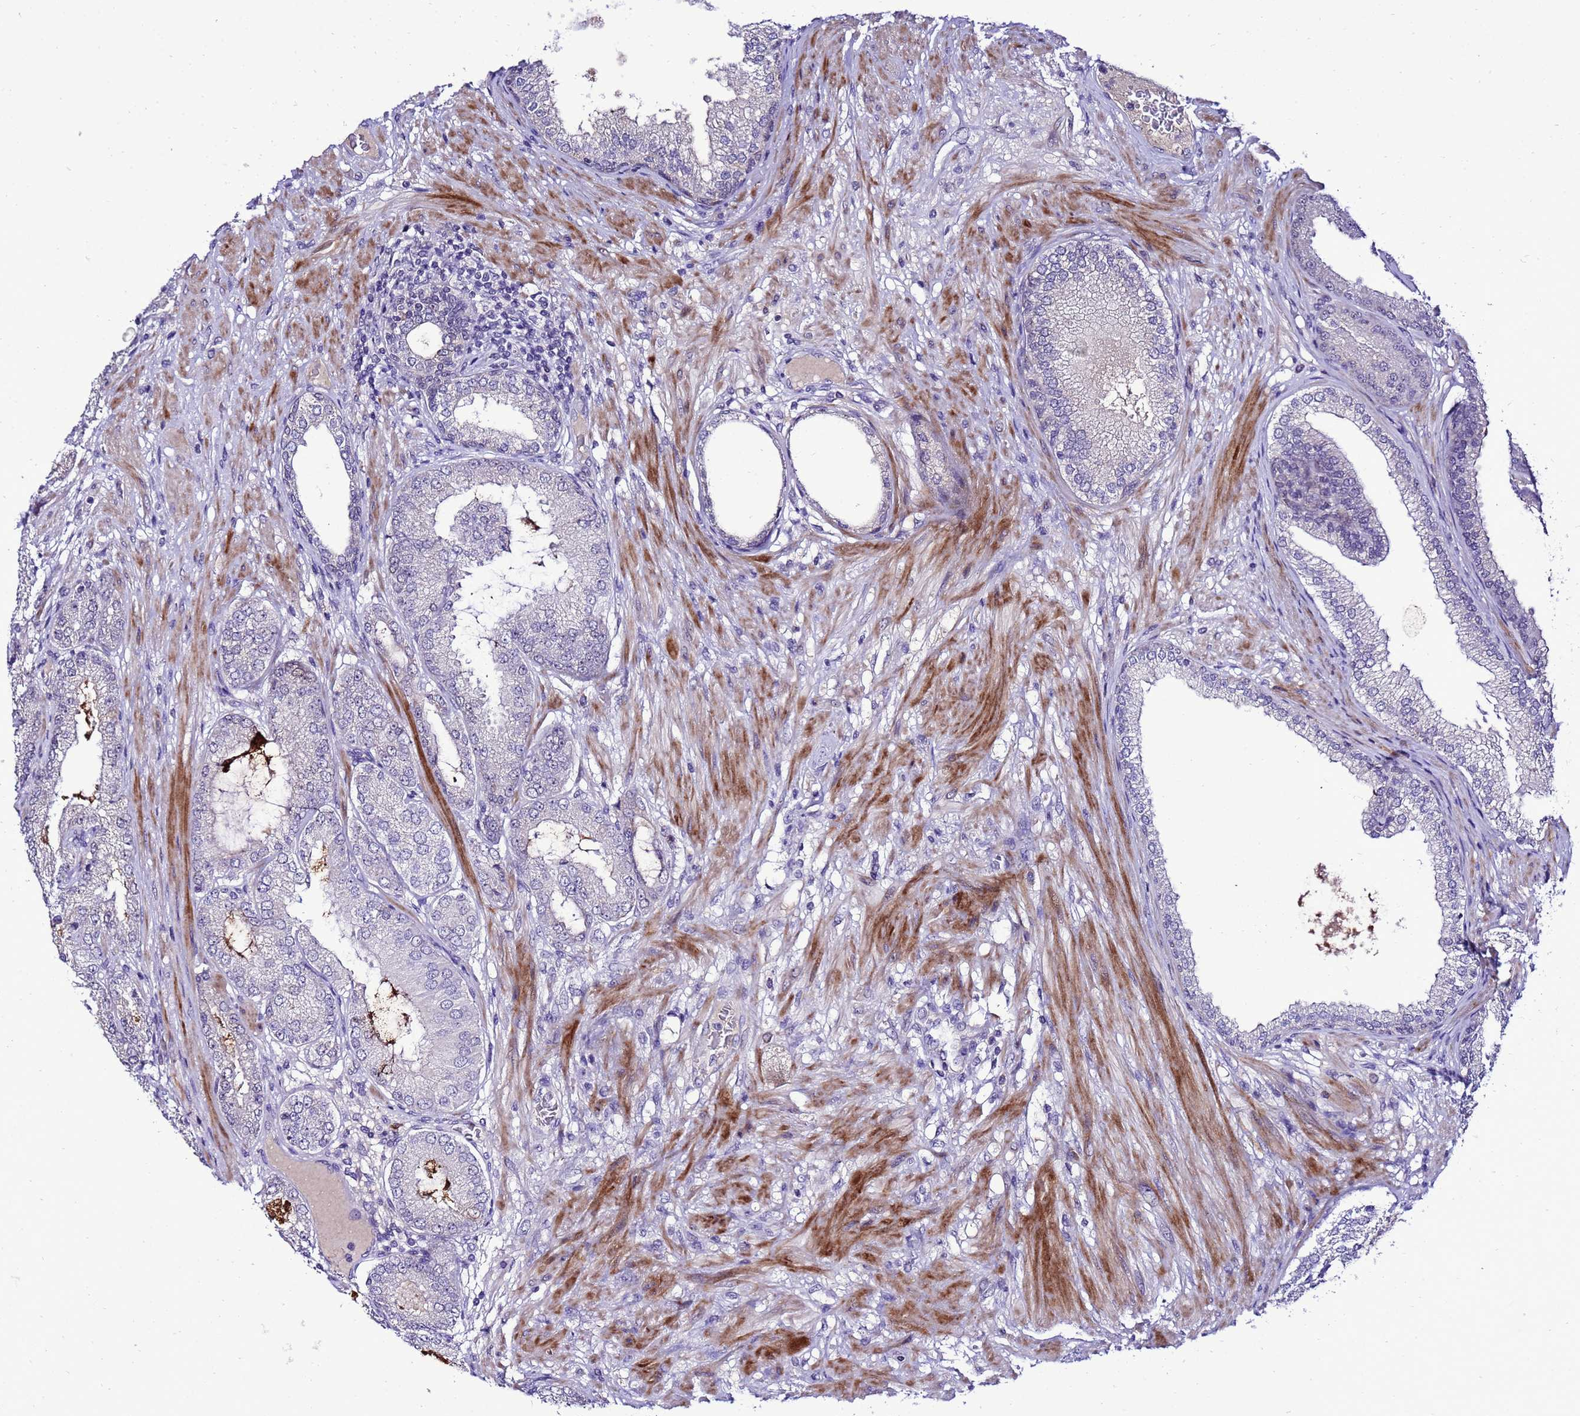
{"staining": {"intensity": "negative", "quantity": "none", "location": "none"}, "tissue": "prostate cancer", "cell_type": "Tumor cells", "image_type": "cancer", "snomed": [{"axis": "morphology", "description": "Adenocarcinoma, High grade"}, {"axis": "topography", "description": "Prostate"}], "caption": "Immunohistochemical staining of human prostate cancer exhibits no significant expression in tumor cells. The staining is performed using DAB (3,3'-diaminobenzidine) brown chromogen with nuclei counter-stained in using hematoxylin.", "gene": "C19orf47", "patient": {"sex": "male", "age": 71}}